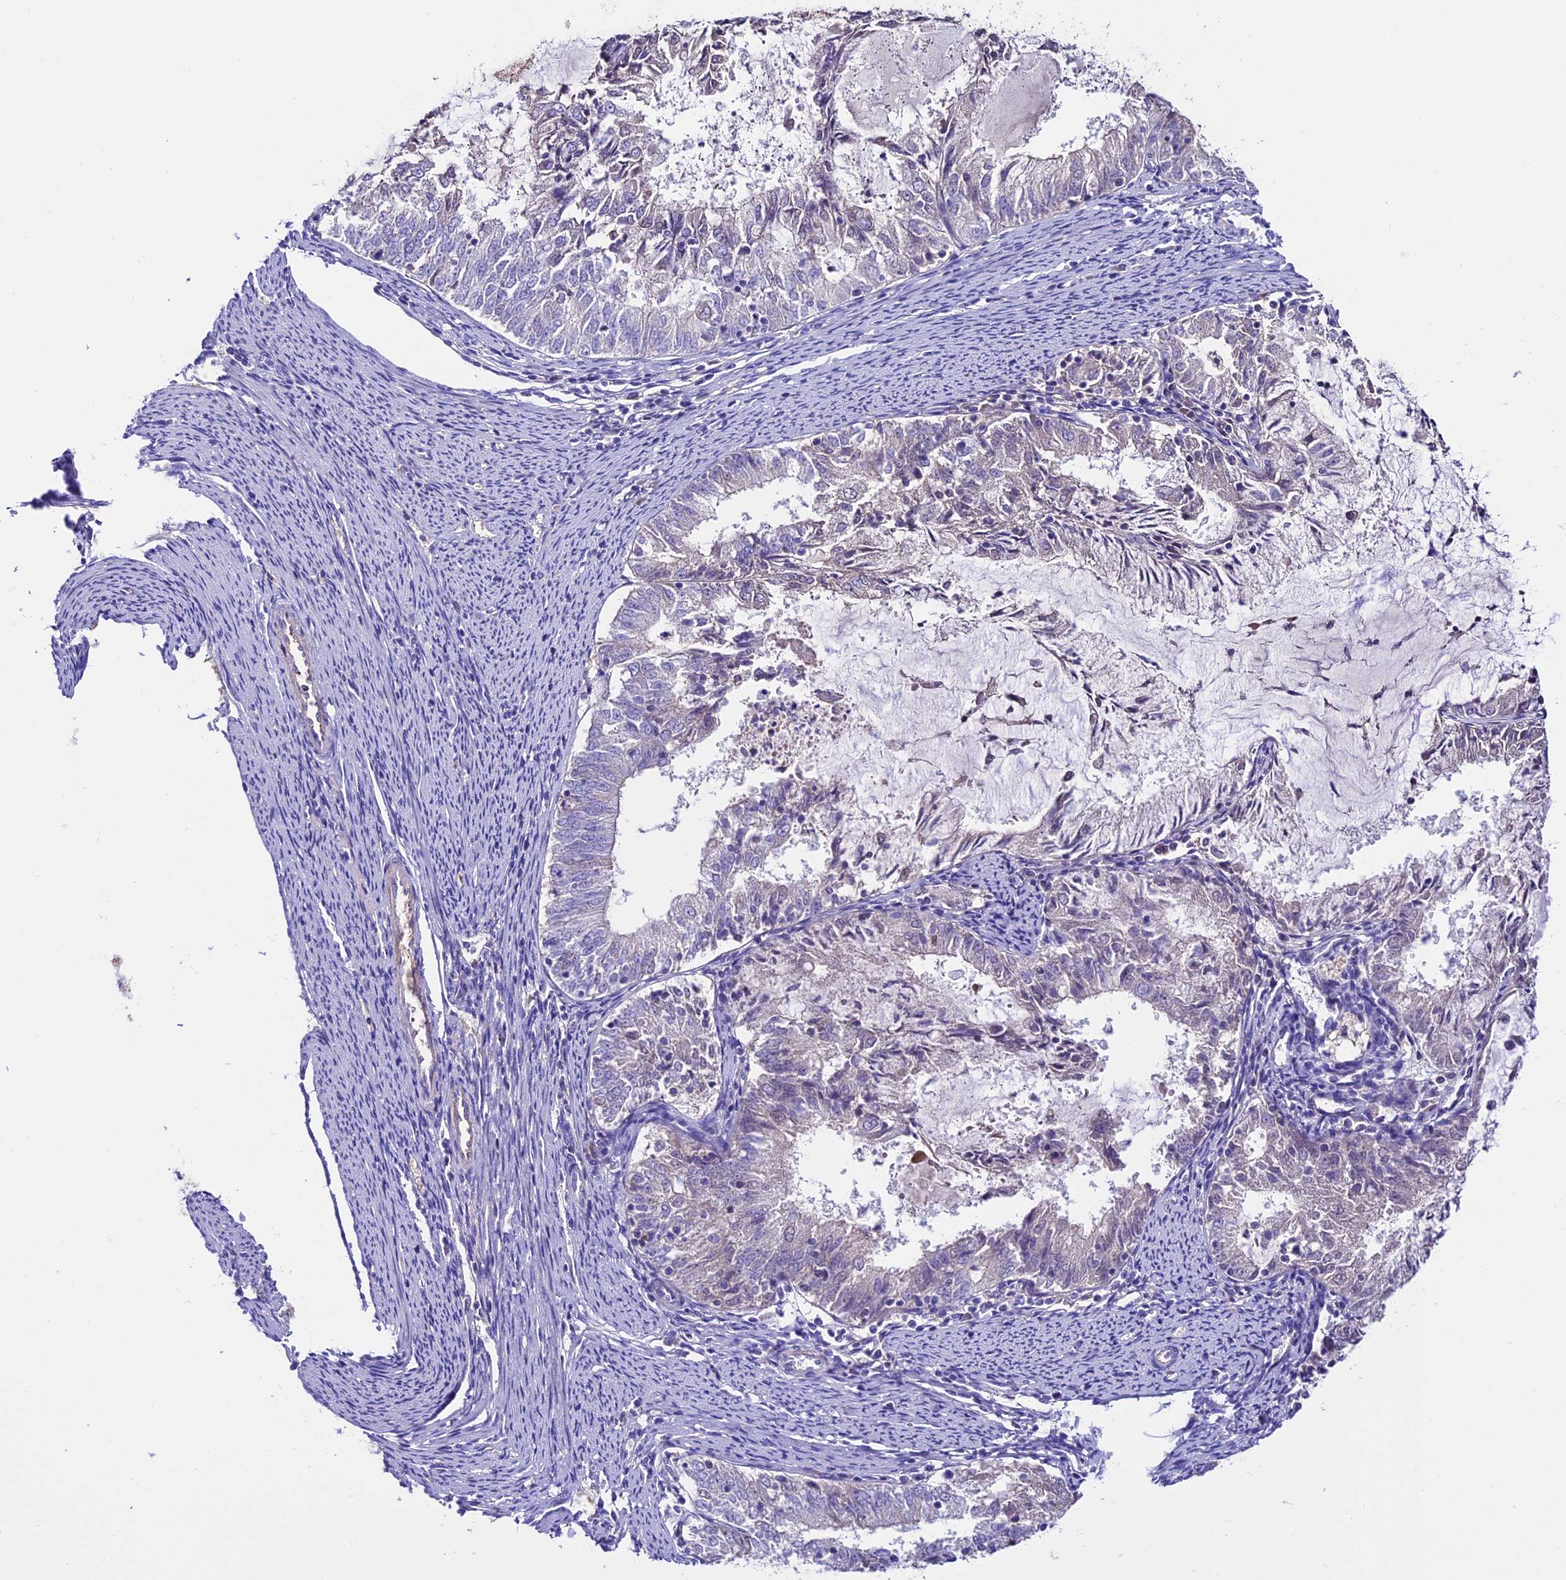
{"staining": {"intensity": "negative", "quantity": "none", "location": "none"}, "tissue": "endometrial cancer", "cell_type": "Tumor cells", "image_type": "cancer", "snomed": [{"axis": "morphology", "description": "Adenocarcinoma, NOS"}, {"axis": "topography", "description": "Endometrium"}], "caption": "High magnification brightfield microscopy of endometrial cancer stained with DAB (brown) and counterstained with hematoxylin (blue): tumor cells show no significant staining. Nuclei are stained in blue.", "gene": "TCP11L2", "patient": {"sex": "female", "age": 57}}